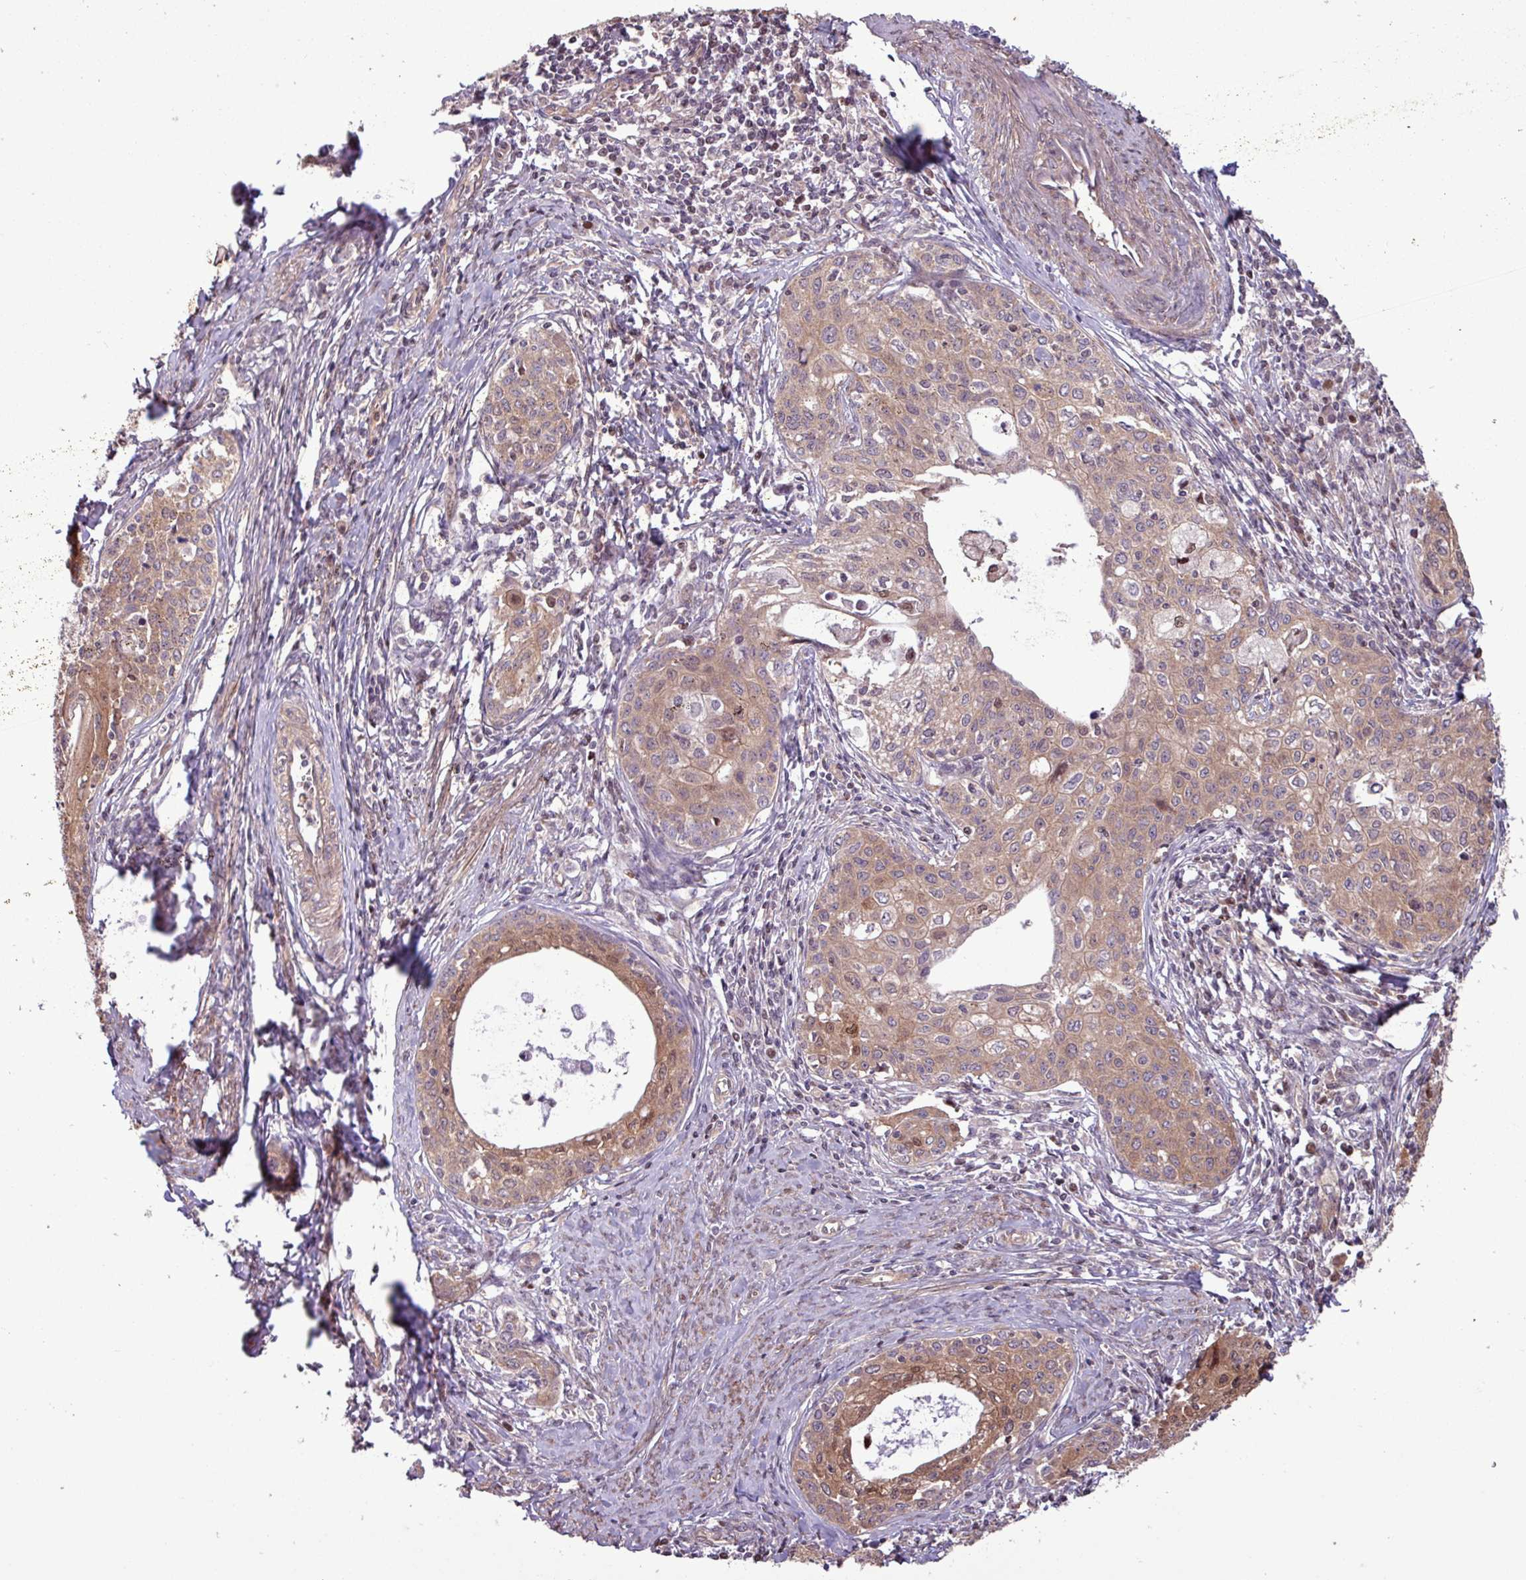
{"staining": {"intensity": "moderate", "quantity": ">75%", "location": "cytoplasmic/membranous,nuclear"}, "tissue": "cervical cancer", "cell_type": "Tumor cells", "image_type": "cancer", "snomed": [{"axis": "morphology", "description": "Squamous cell carcinoma, NOS"}, {"axis": "morphology", "description": "Adenocarcinoma, NOS"}, {"axis": "topography", "description": "Cervix"}], "caption": "Protein expression analysis of squamous cell carcinoma (cervical) displays moderate cytoplasmic/membranous and nuclear staining in approximately >75% of tumor cells.", "gene": "PDPR", "patient": {"sex": "female", "age": 52}}